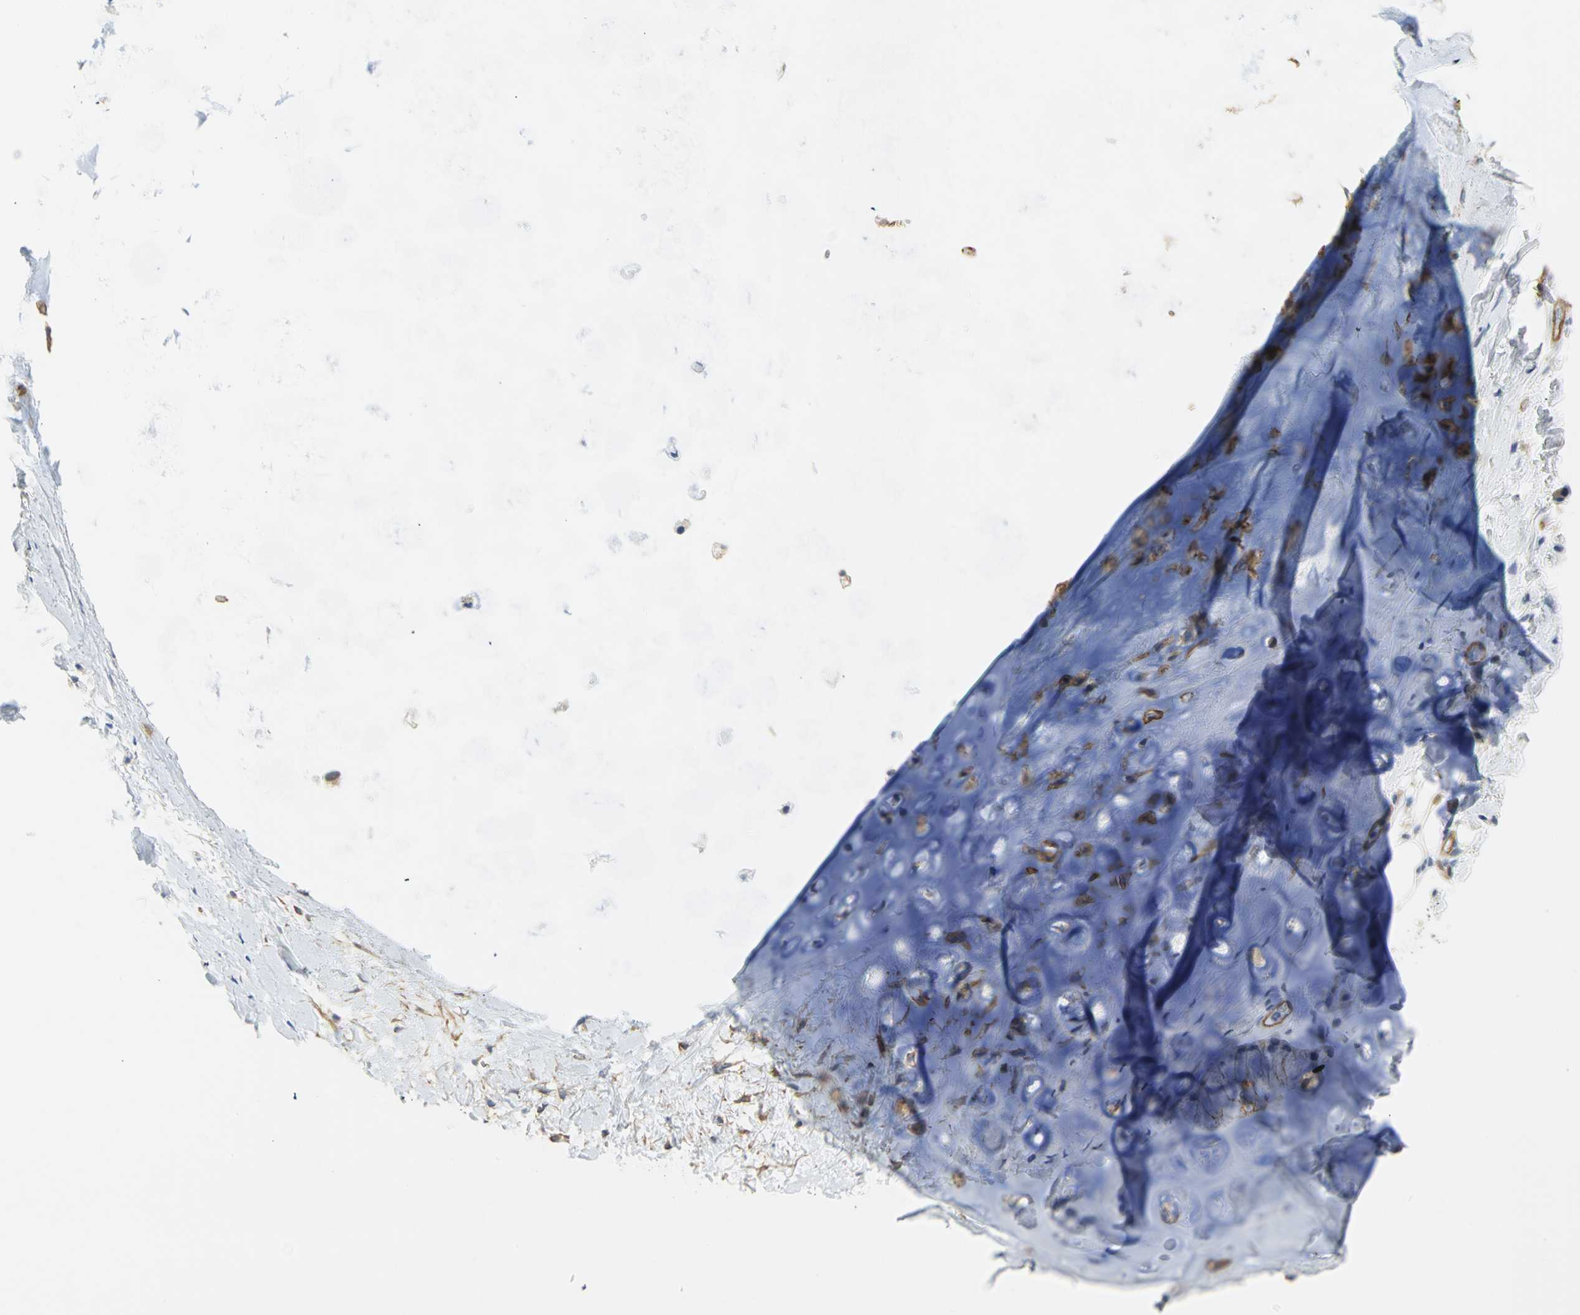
{"staining": {"intensity": "negative", "quantity": "none", "location": "none"}, "tissue": "adipose tissue", "cell_type": "Adipocytes", "image_type": "normal", "snomed": [{"axis": "morphology", "description": "Normal tissue, NOS"}, {"axis": "topography", "description": "Cartilage tissue"}, {"axis": "topography", "description": "Bronchus"}], "caption": "This is an IHC histopathology image of unremarkable human adipose tissue. There is no expression in adipocytes.", "gene": "FLNB", "patient": {"sex": "female", "age": 73}}